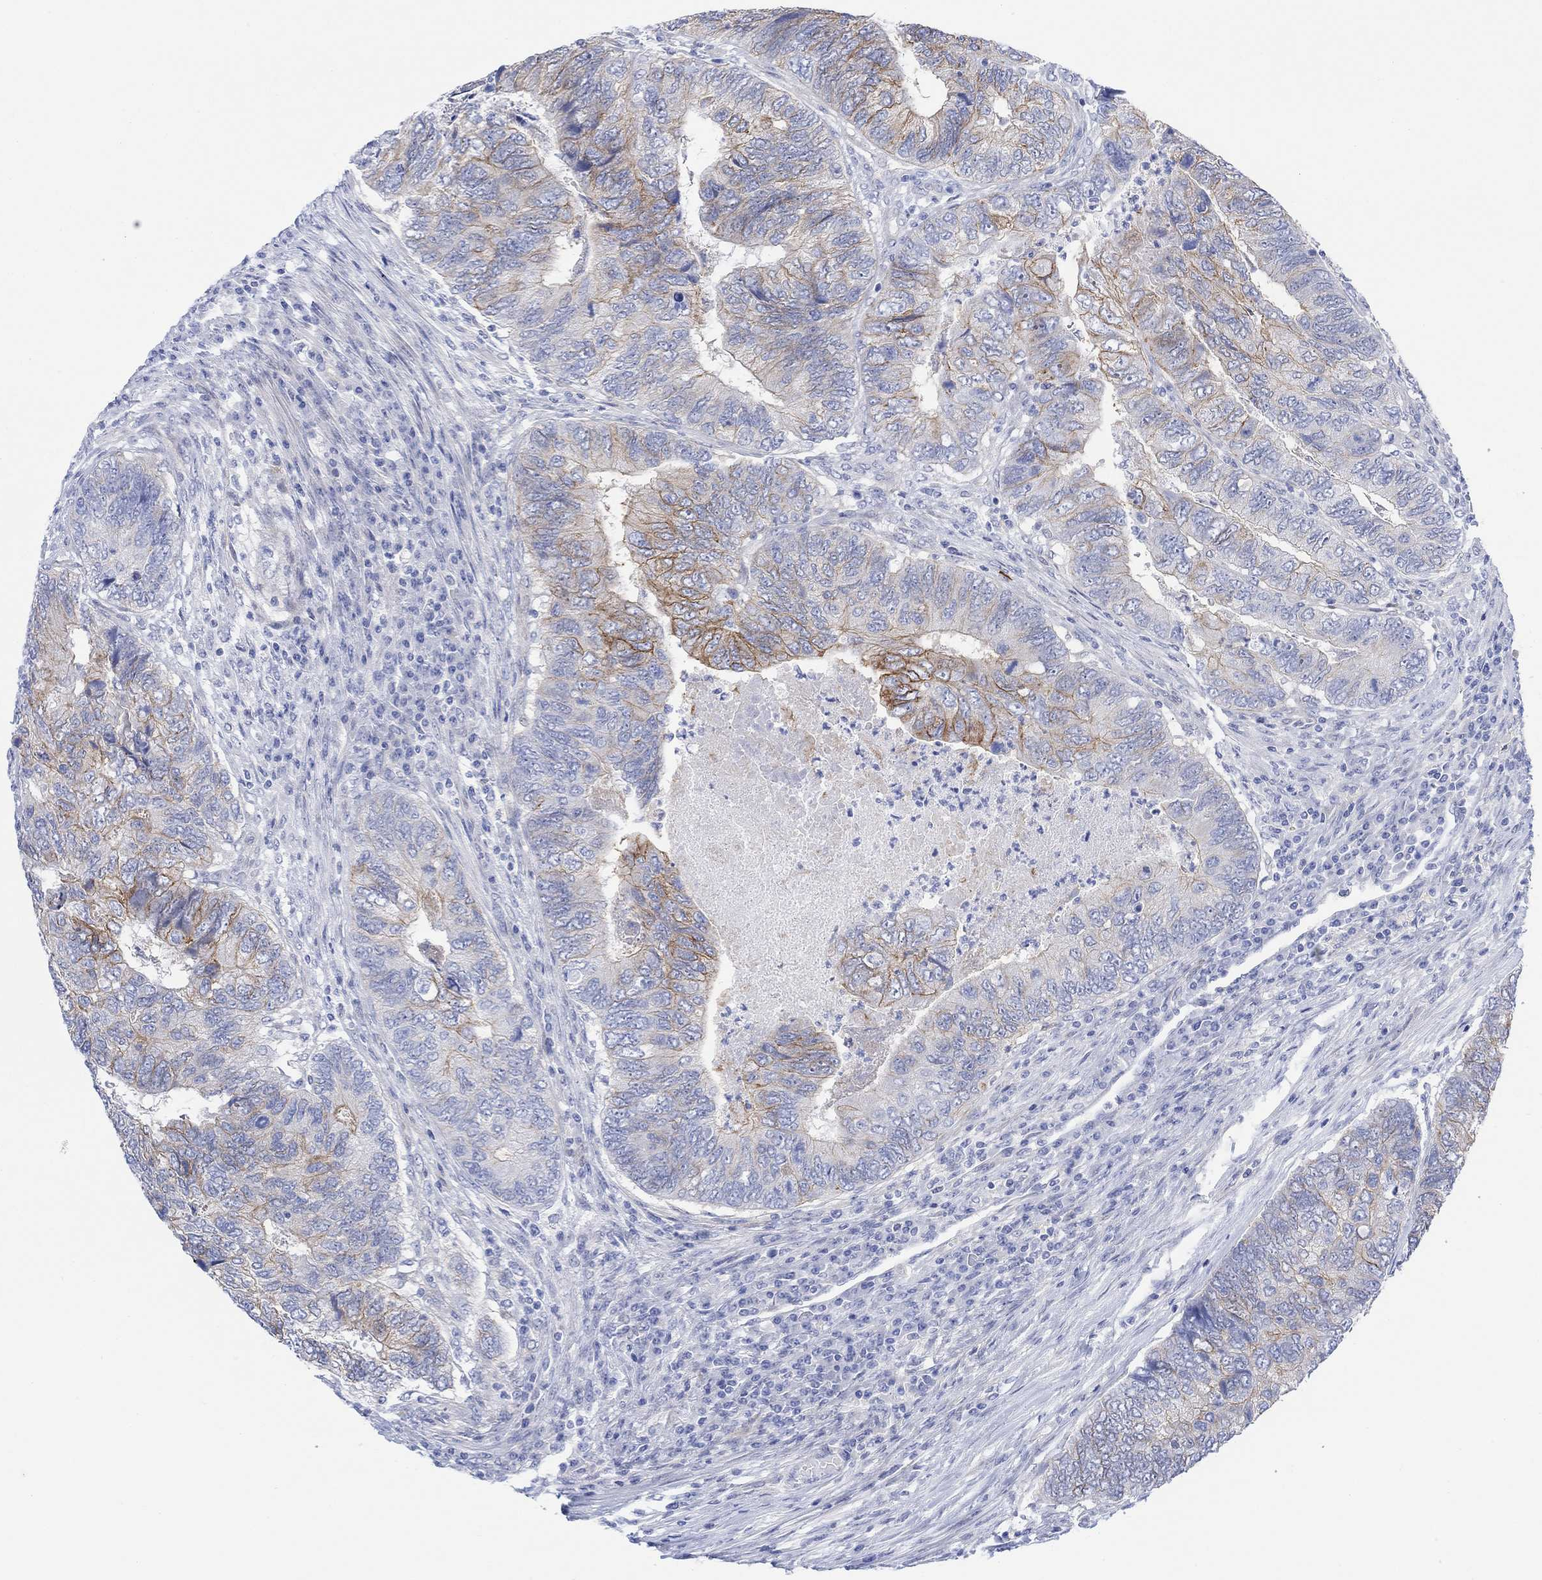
{"staining": {"intensity": "strong", "quantity": "<25%", "location": "cytoplasmic/membranous"}, "tissue": "colorectal cancer", "cell_type": "Tumor cells", "image_type": "cancer", "snomed": [{"axis": "morphology", "description": "Adenocarcinoma, NOS"}, {"axis": "topography", "description": "Colon"}], "caption": "This micrograph reveals IHC staining of colorectal cancer, with medium strong cytoplasmic/membranous staining in about <25% of tumor cells.", "gene": "TLDC2", "patient": {"sex": "female", "age": 67}}